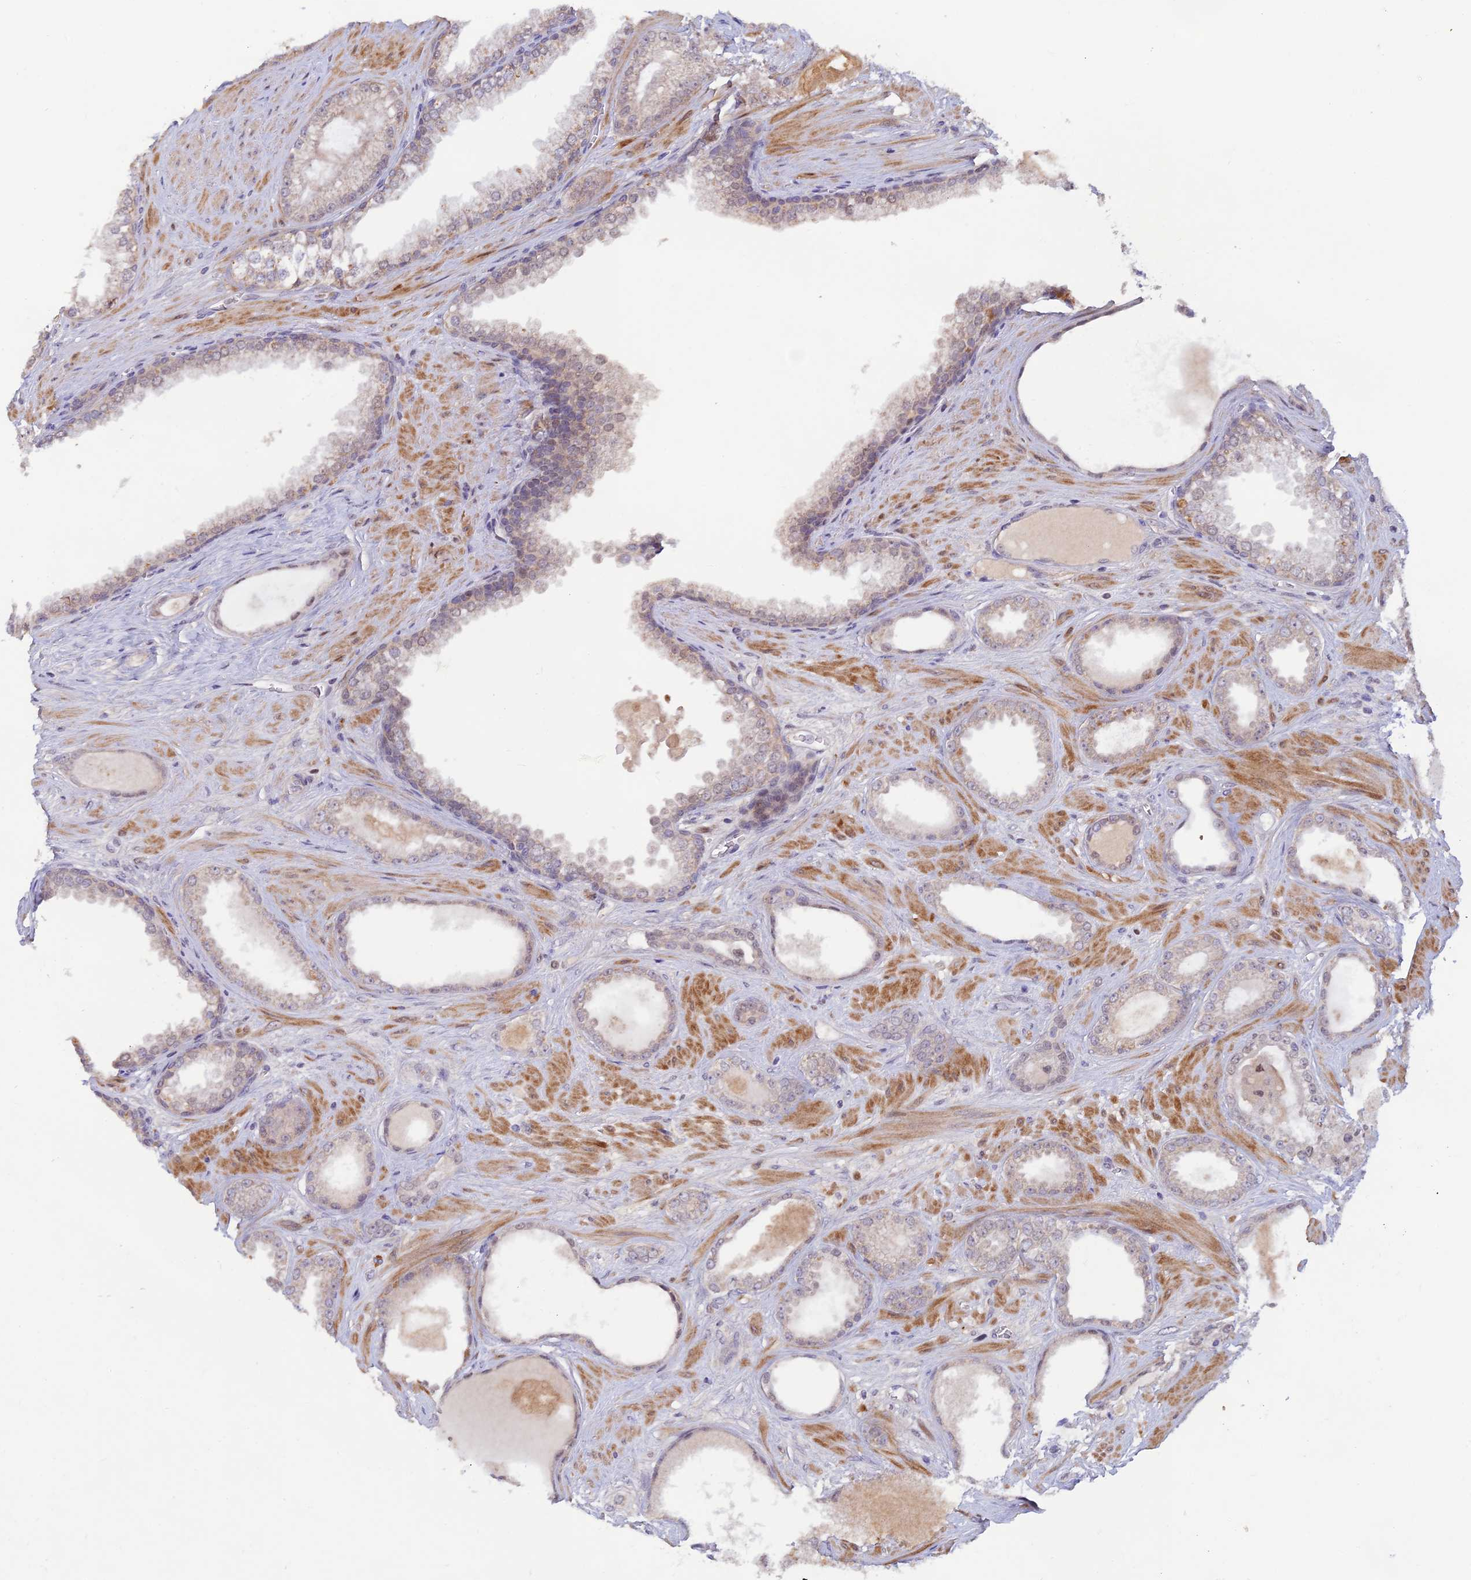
{"staining": {"intensity": "weak", "quantity": "25%-75%", "location": "cytoplasmic/membranous"}, "tissue": "prostate cancer", "cell_type": "Tumor cells", "image_type": "cancer", "snomed": [{"axis": "morphology", "description": "Adenocarcinoma, Low grade"}, {"axis": "topography", "description": "Prostate"}], "caption": "Immunohistochemistry (DAB (3,3'-diaminobenzidine)) staining of human prostate low-grade adenocarcinoma exhibits weak cytoplasmic/membranous protein staining in about 25%-75% of tumor cells.", "gene": "FASTKD5", "patient": {"sex": "male", "age": 57}}